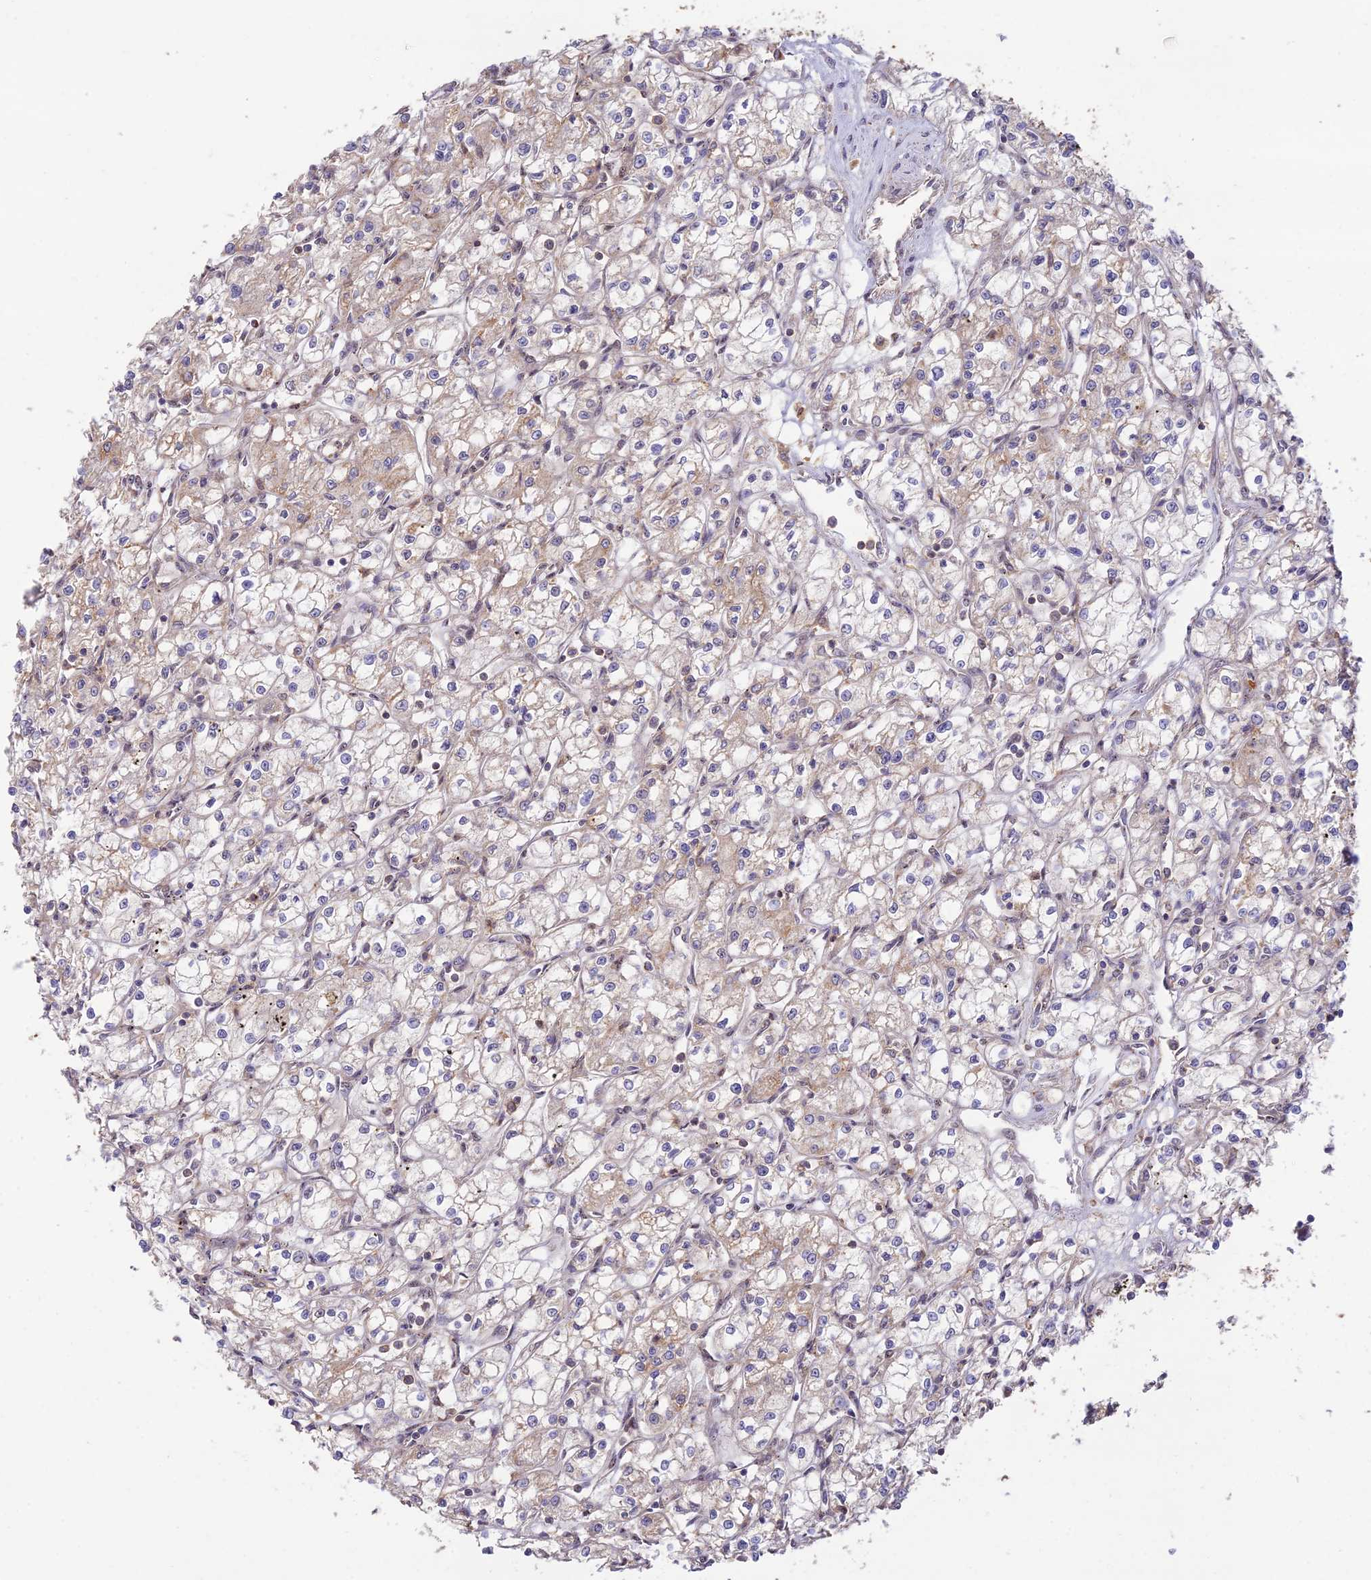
{"staining": {"intensity": "weak", "quantity": "<25%", "location": "cytoplasmic/membranous"}, "tissue": "renal cancer", "cell_type": "Tumor cells", "image_type": "cancer", "snomed": [{"axis": "morphology", "description": "Adenocarcinoma, NOS"}, {"axis": "topography", "description": "Kidney"}], "caption": "This is an immunohistochemistry photomicrograph of human renal cancer (adenocarcinoma). There is no staining in tumor cells.", "gene": "CLCF1", "patient": {"sex": "male", "age": 59}}